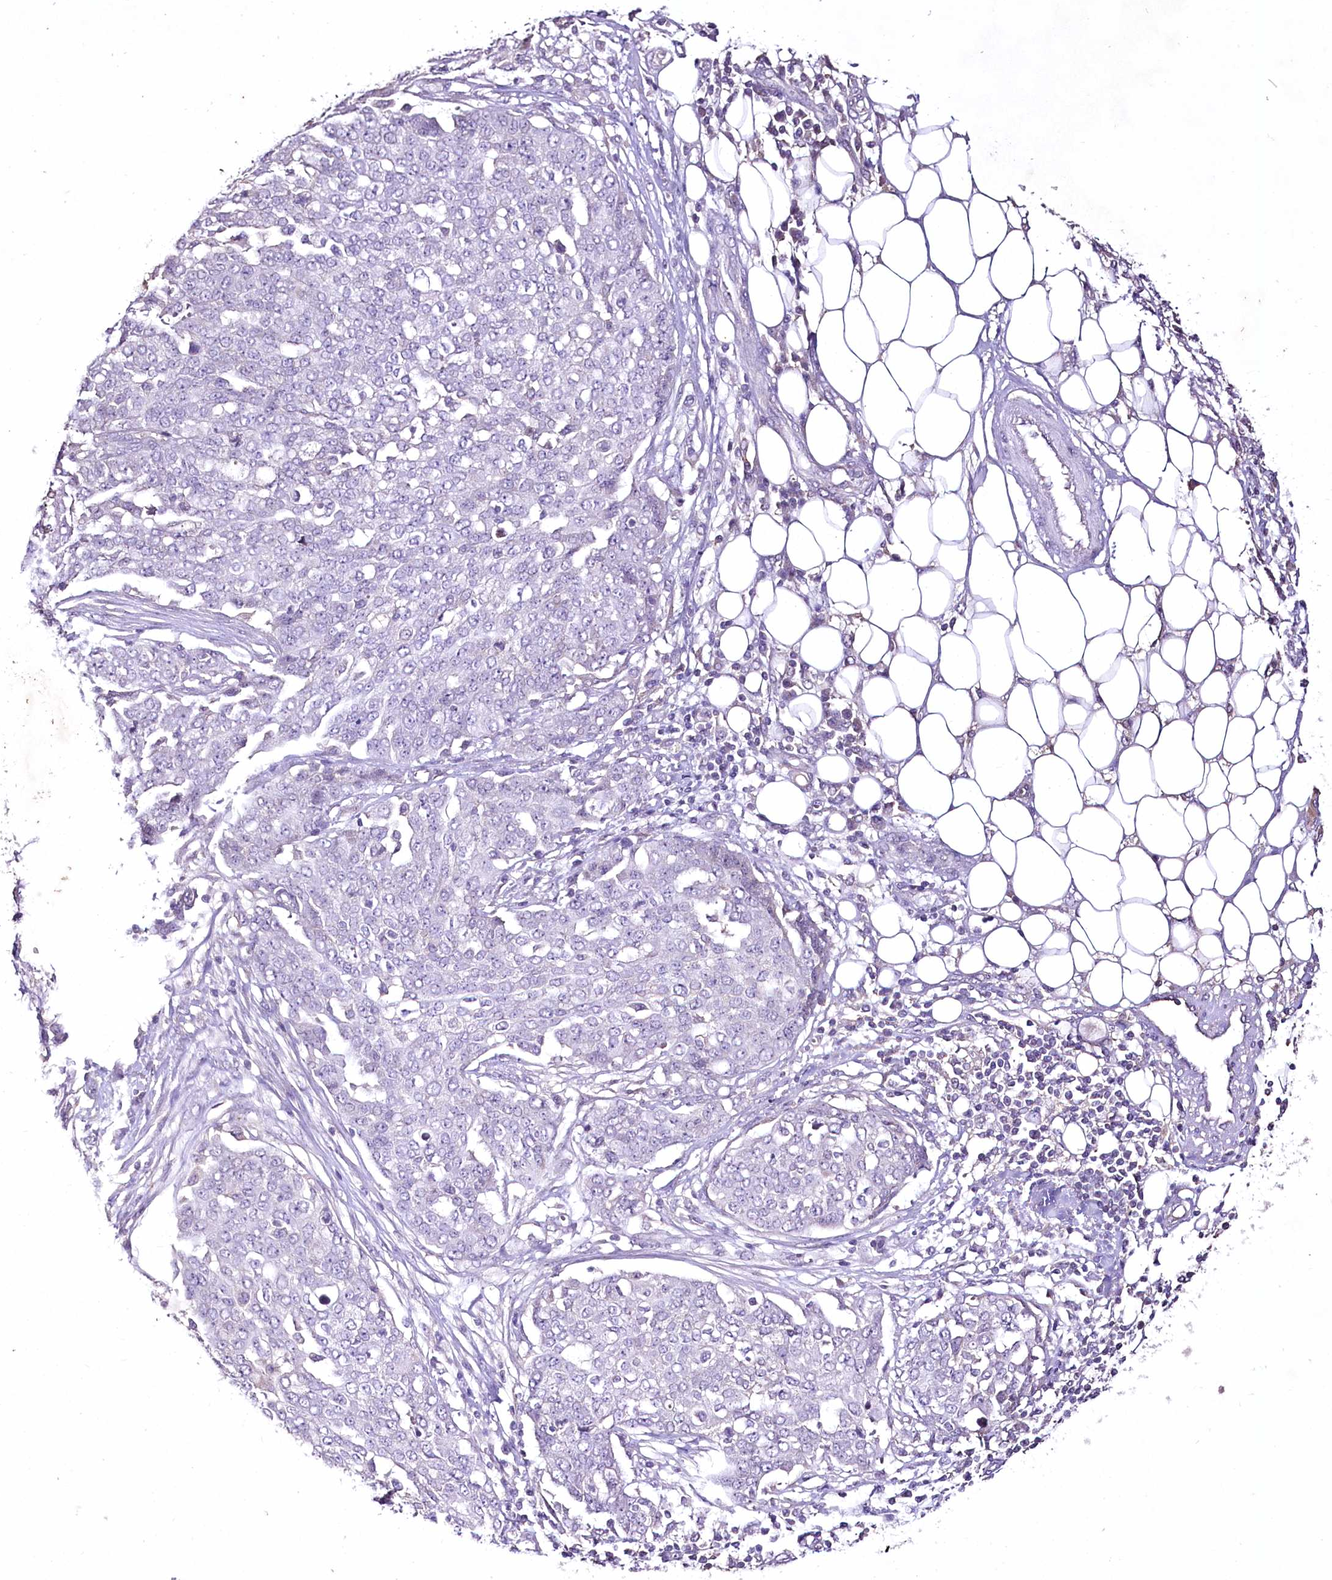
{"staining": {"intensity": "negative", "quantity": "none", "location": "none"}, "tissue": "ovarian cancer", "cell_type": "Tumor cells", "image_type": "cancer", "snomed": [{"axis": "morphology", "description": "Cystadenocarcinoma, serous, NOS"}, {"axis": "topography", "description": "Soft tissue"}, {"axis": "topography", "description": "Ovary"}], "caption": "Protein analysis of serous cystadenocarcinoma (ovarian) exhibits no significant staining in tumor cells.", "gene": "ENPP1", "patient": {"sex": "female", "age": 57}}